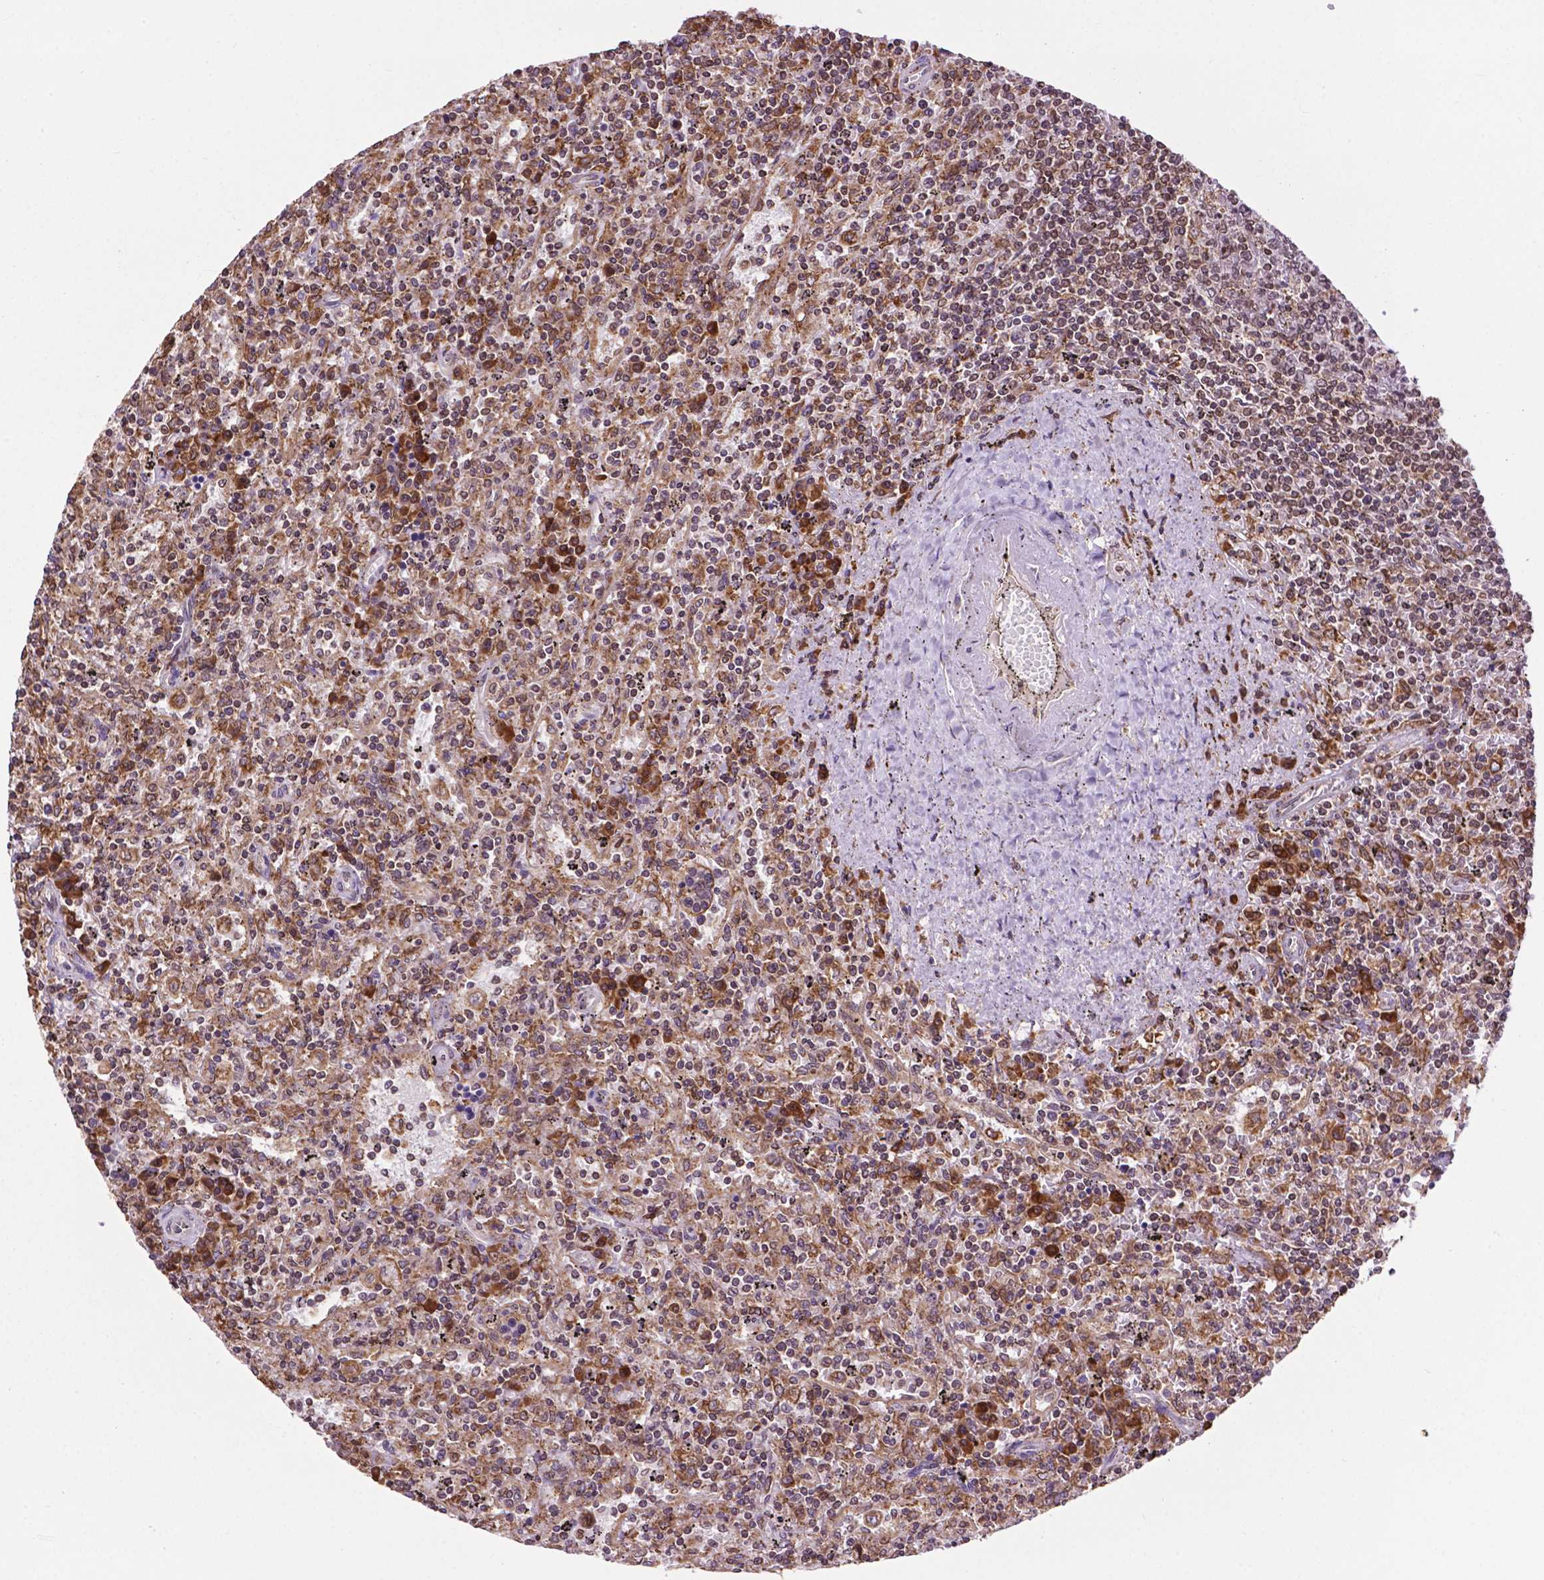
{"staining": {"intensity": "weak", "quantity": "<25%", "location": "cytoplasmic/membranous"}, "tissue": "lymphoma", "cell_type": "Tumor cells", "image_type": "cancer", "snomed": [{"axis": "morphology", "description": "Malignant lymphoma, non-Hodgkin's type, Low grade"}, {"axis": "topography", "description": "Spleen"}], "caption": "High magnification brightfield microscopy of lymphoma stained with DAB (brown) and counterstained with hematoxylin (blue): tumor cells show no significant positivity.", "gene": "GANAB", "patient": {"sex": "male", "age": 62}}